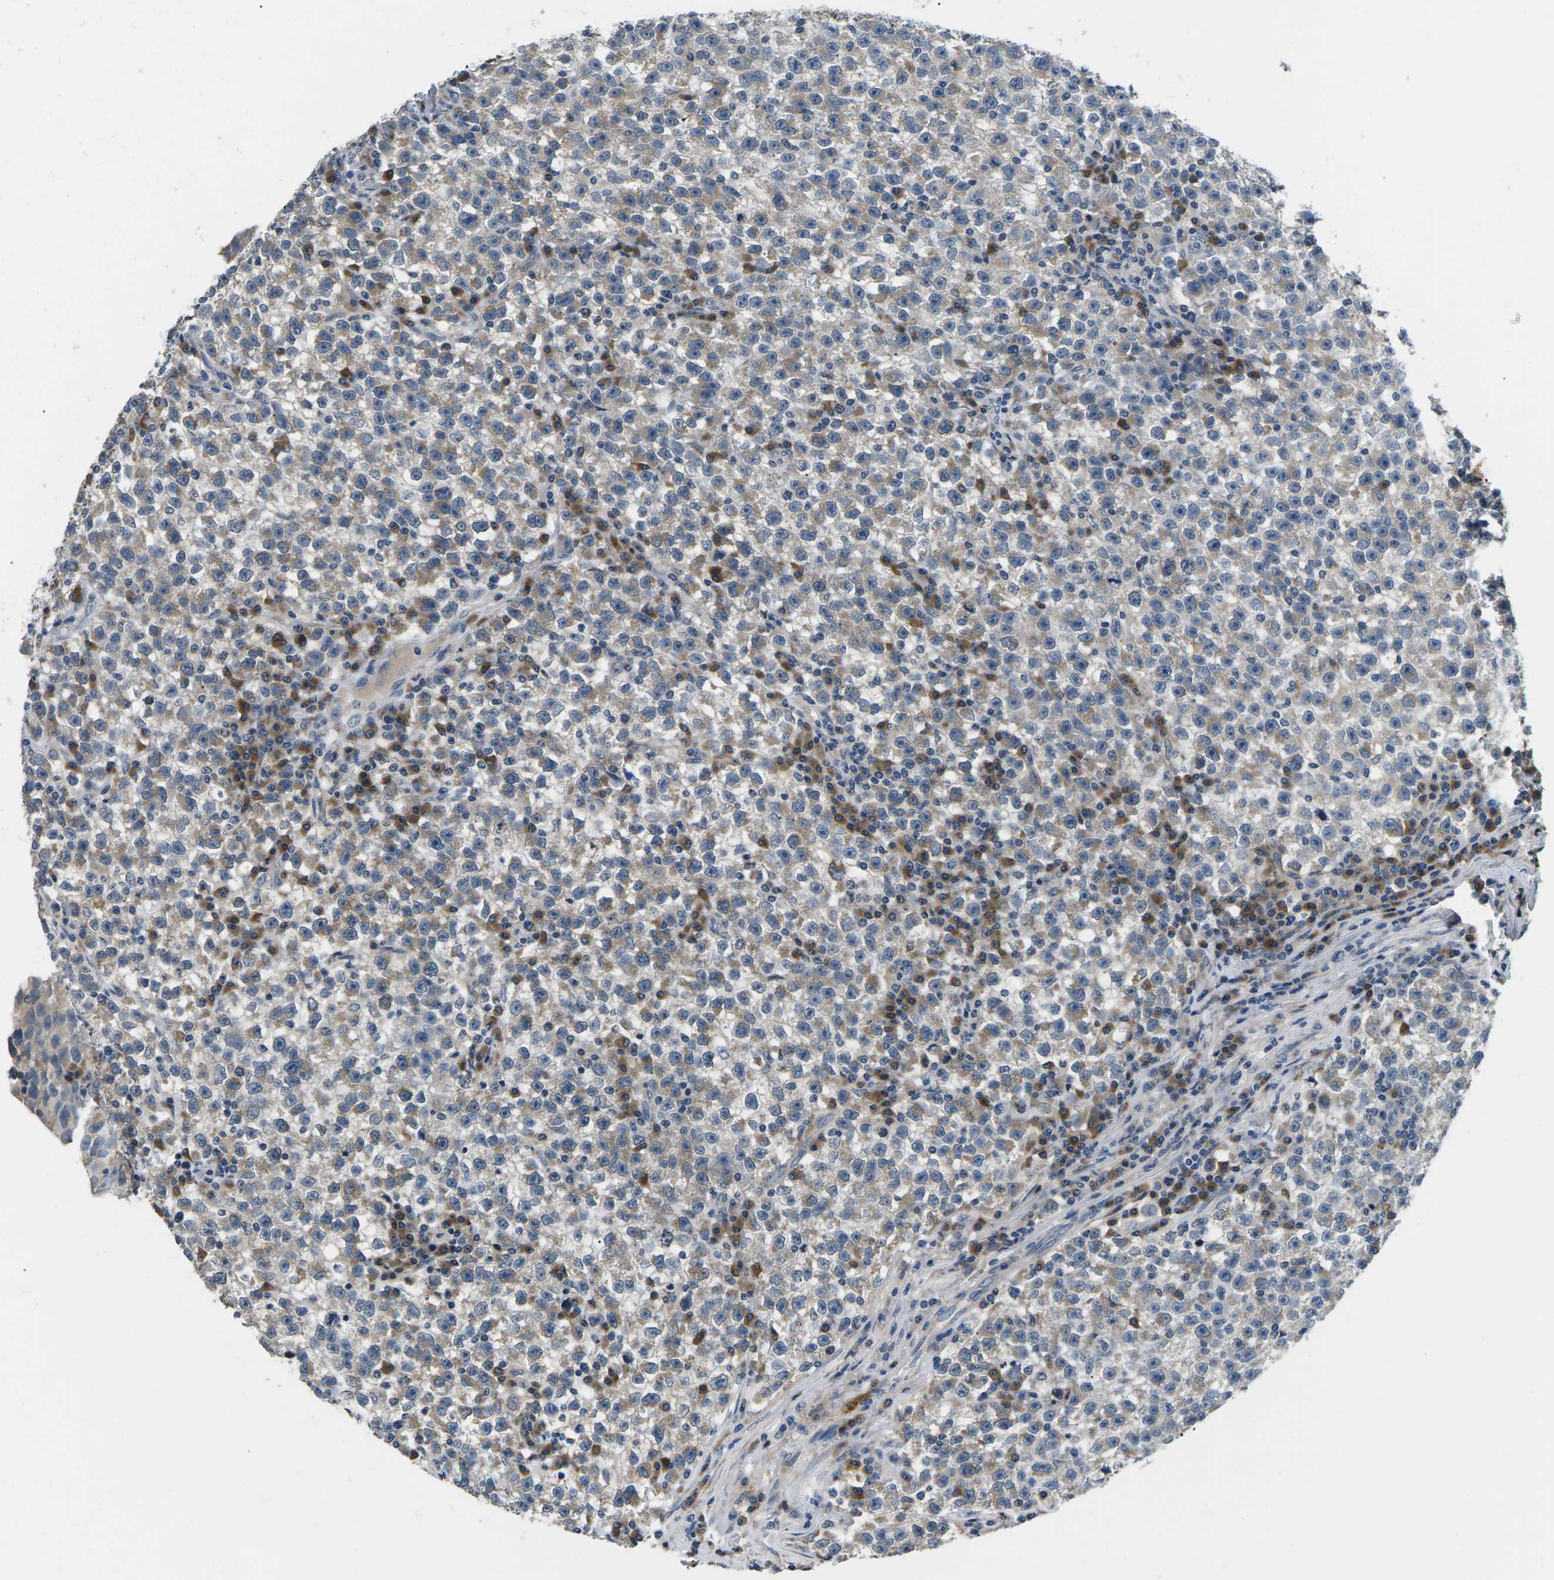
{"staining": {"intensity": "weak", "quantity": "25%-75%", "location": "cytoplasmic/membranous"}, "tissue": "testis cancer", "cell_type": "Tumor cells", "image_type": "cancer", "snomed": [{"axis": "morphology", "description": "Seminoma, NOS"}, {"axis": "topography", "description": "Testis"}], "caption": "A brown stain labels weak cytoplasmic/membranous staining of a protein in human testis cancer (seminoma) tumor cells.", "gene": "ERGIC3", "patient": {"sex": "male", "age": 22}}